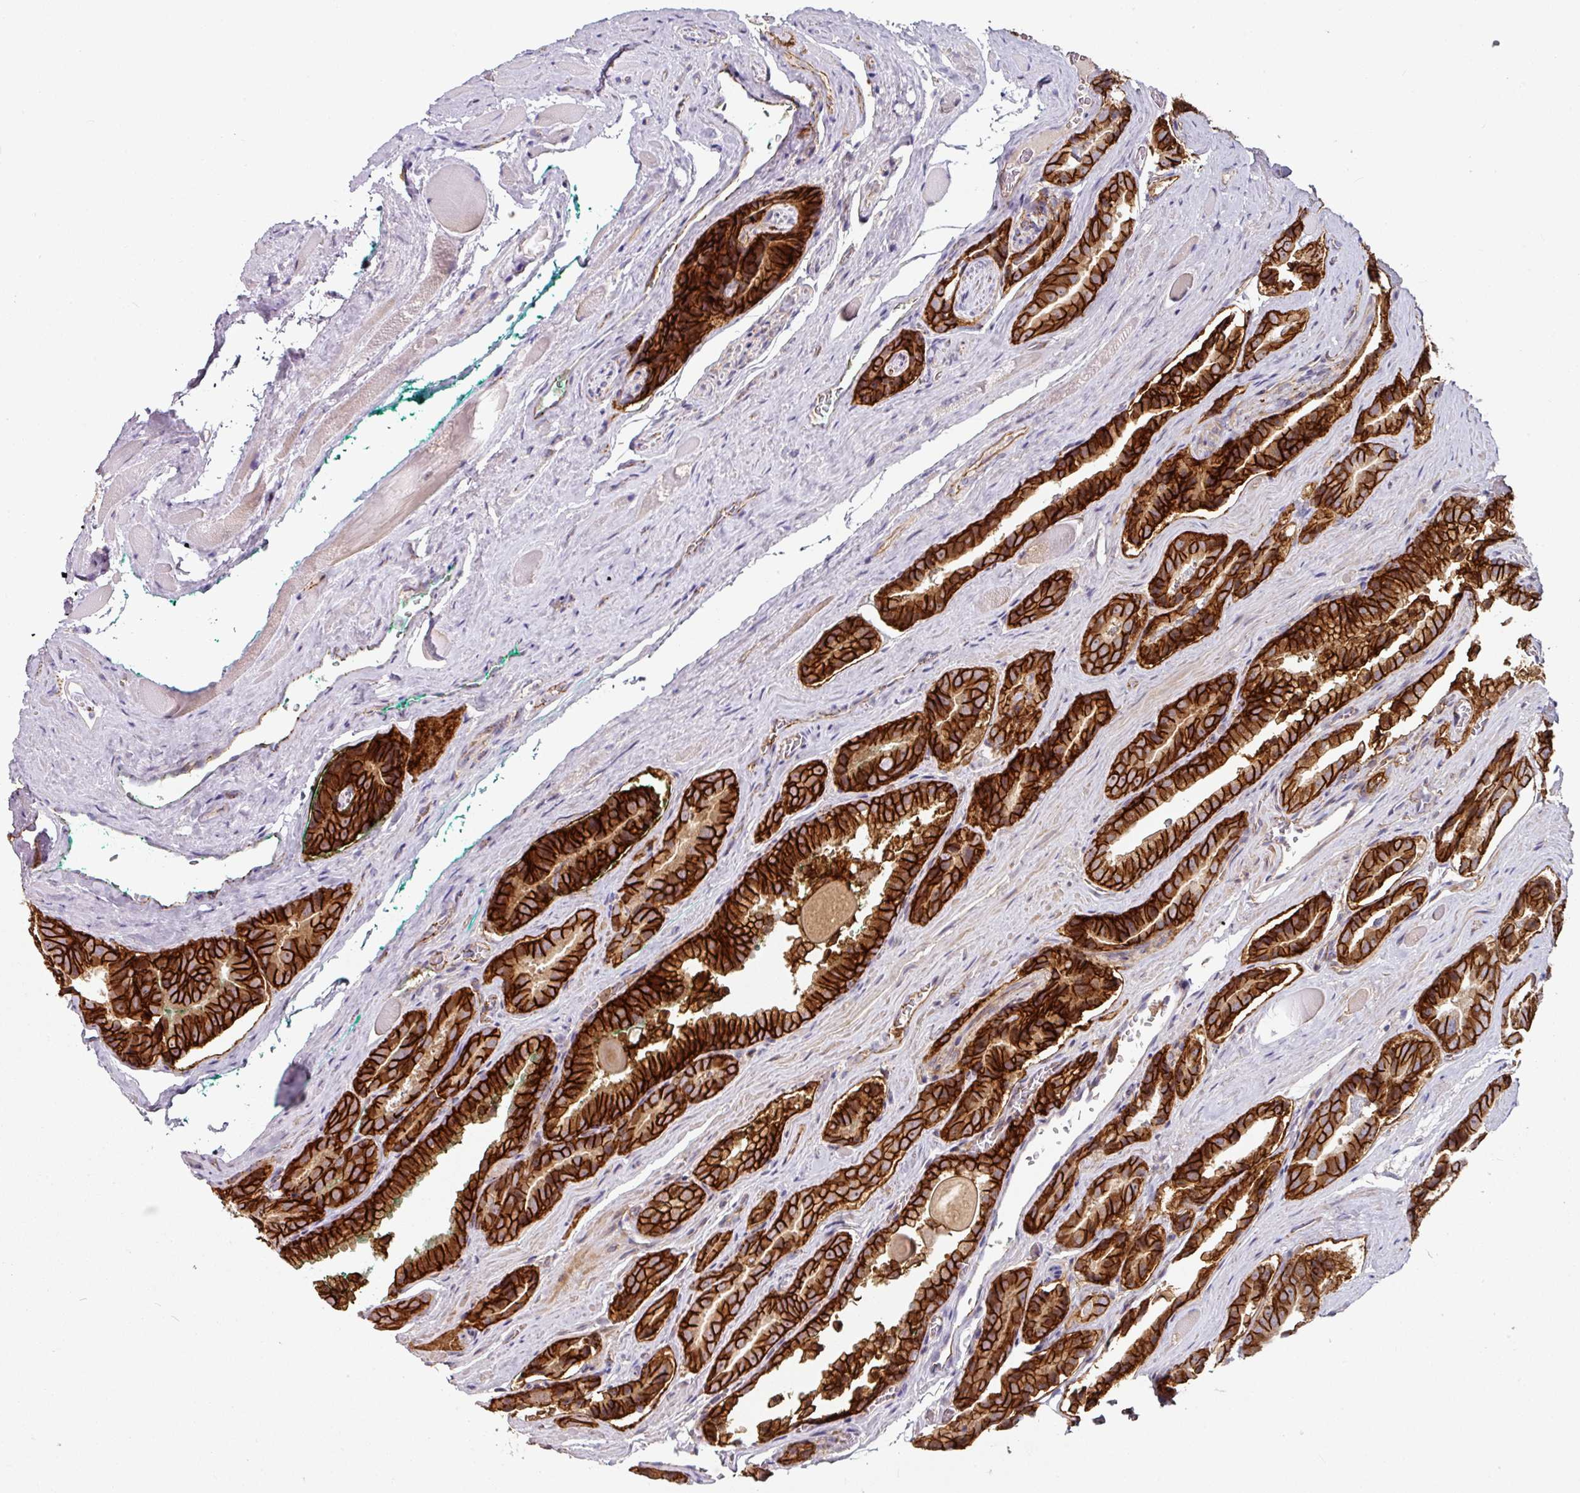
{"staining": {"intensity": "strong", "quantity": ">75%", "location": "cytoplasmic/membranous"}, "tissue": "prostate cancer", "cell_type": "Tumor cells", "image_type": "cancer", "snomed": [{"axis": "morphology", "description": "Adenocarcinoma, High grade"}, {"axis": "topography", "description": "Prostate"}], "caption": "IHC micrograph of human prostate high-grade adenocarcinoma stained for a protein (brown), which shows high levels of strong cytoplasmic/membranous expression in approximately >75% of tumor cells.", "gene": "JUP", "patient": {"sex": "male", "age": 72}}